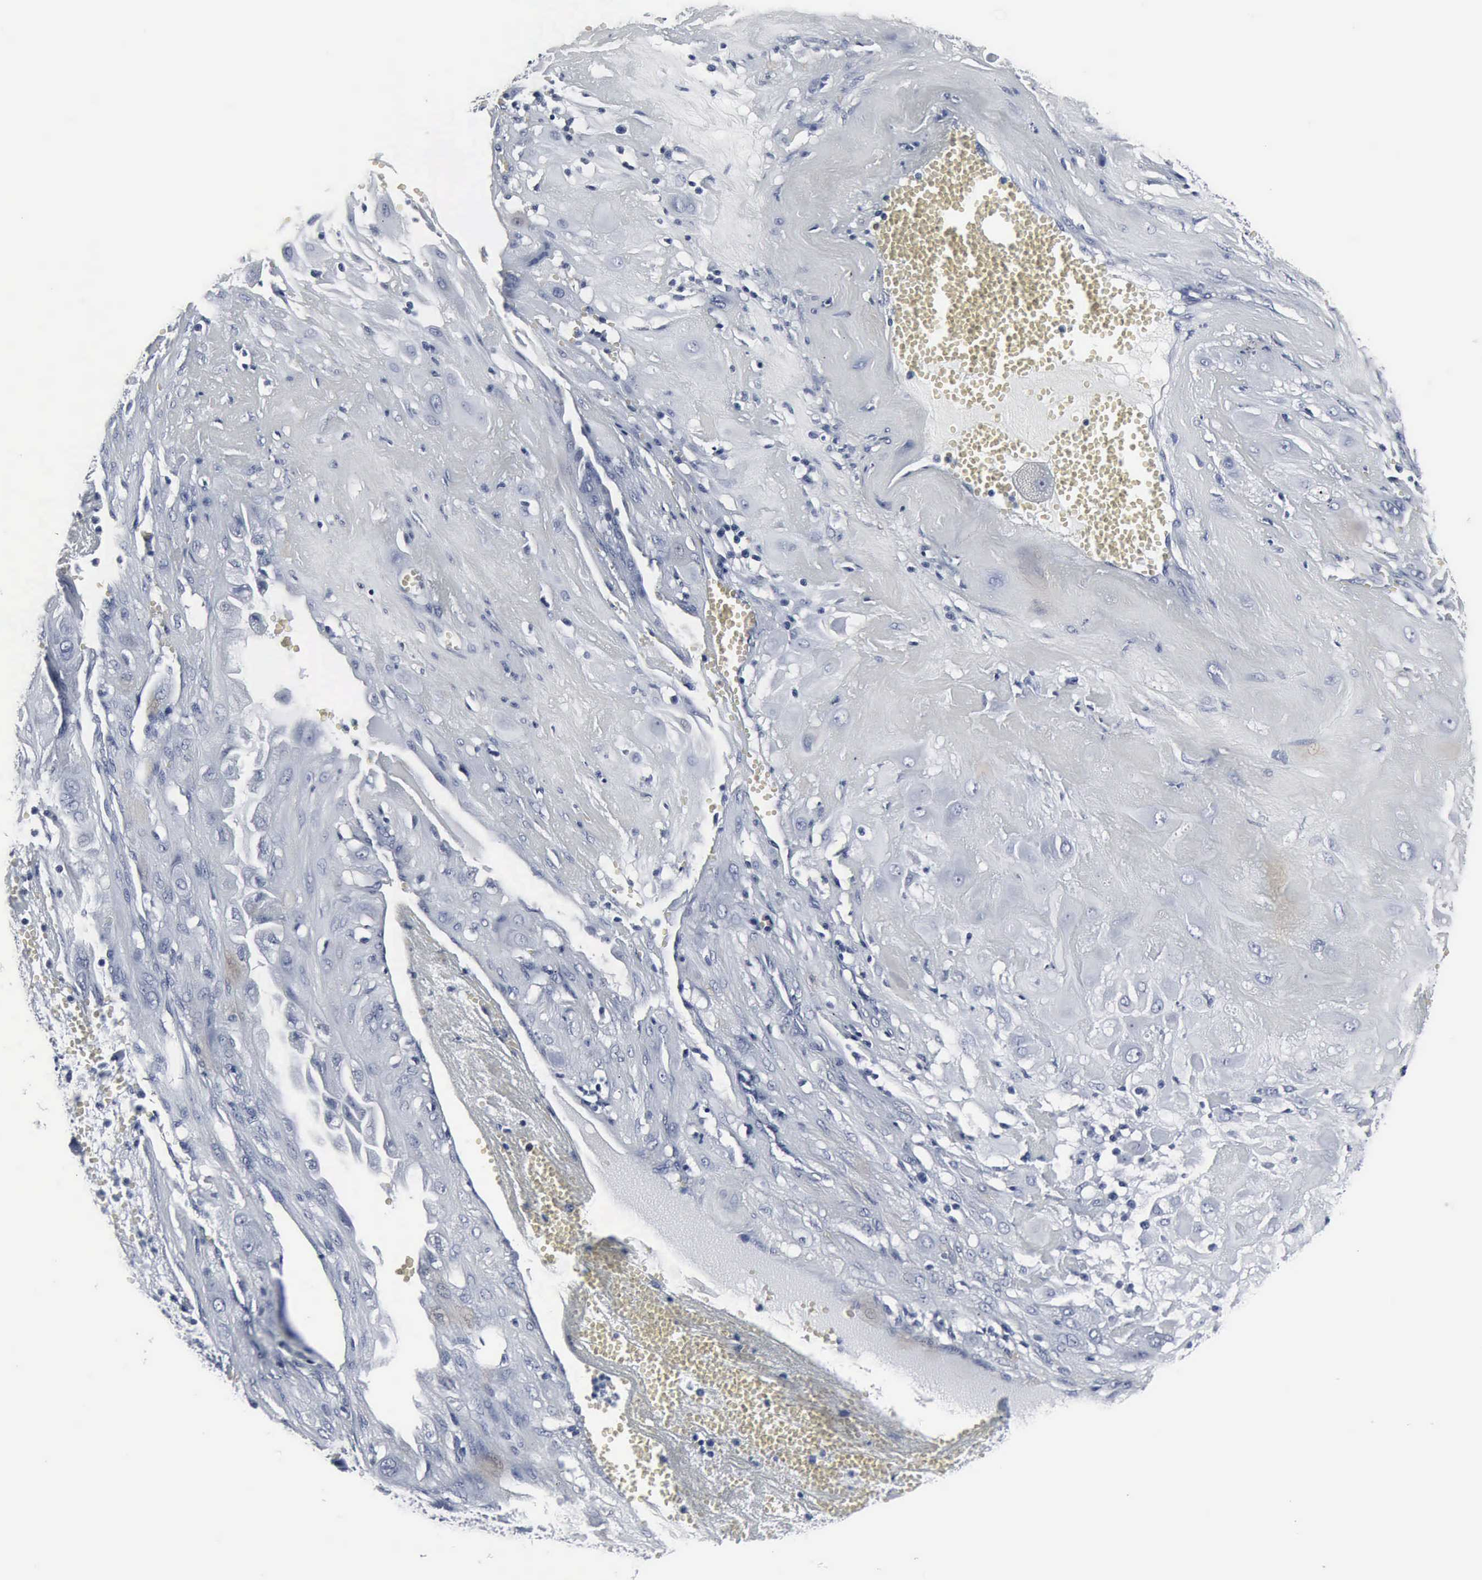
{"staining": {"intensity": "negative", "quantity": "none", "location": "none"}, "tissue": "cervical cancer", "cell_type": "Tumor cells", "image_type": "cancer", "snomed": [{"axis": "morphology", "description": "Squamous cell carcinoma, NOS"}, {"axis": "topography", "description": "Cervix"}], "caption": "DAB immunohistochemical staining of squamous cell carcinoma (cervical) reveals no significant expression in tumor cells. (Immunohistochemistry (ihc), brightfield microscopy, high magnification).", "gene": "SNAP25", "patient": {"sex": "female", "age": 34}}